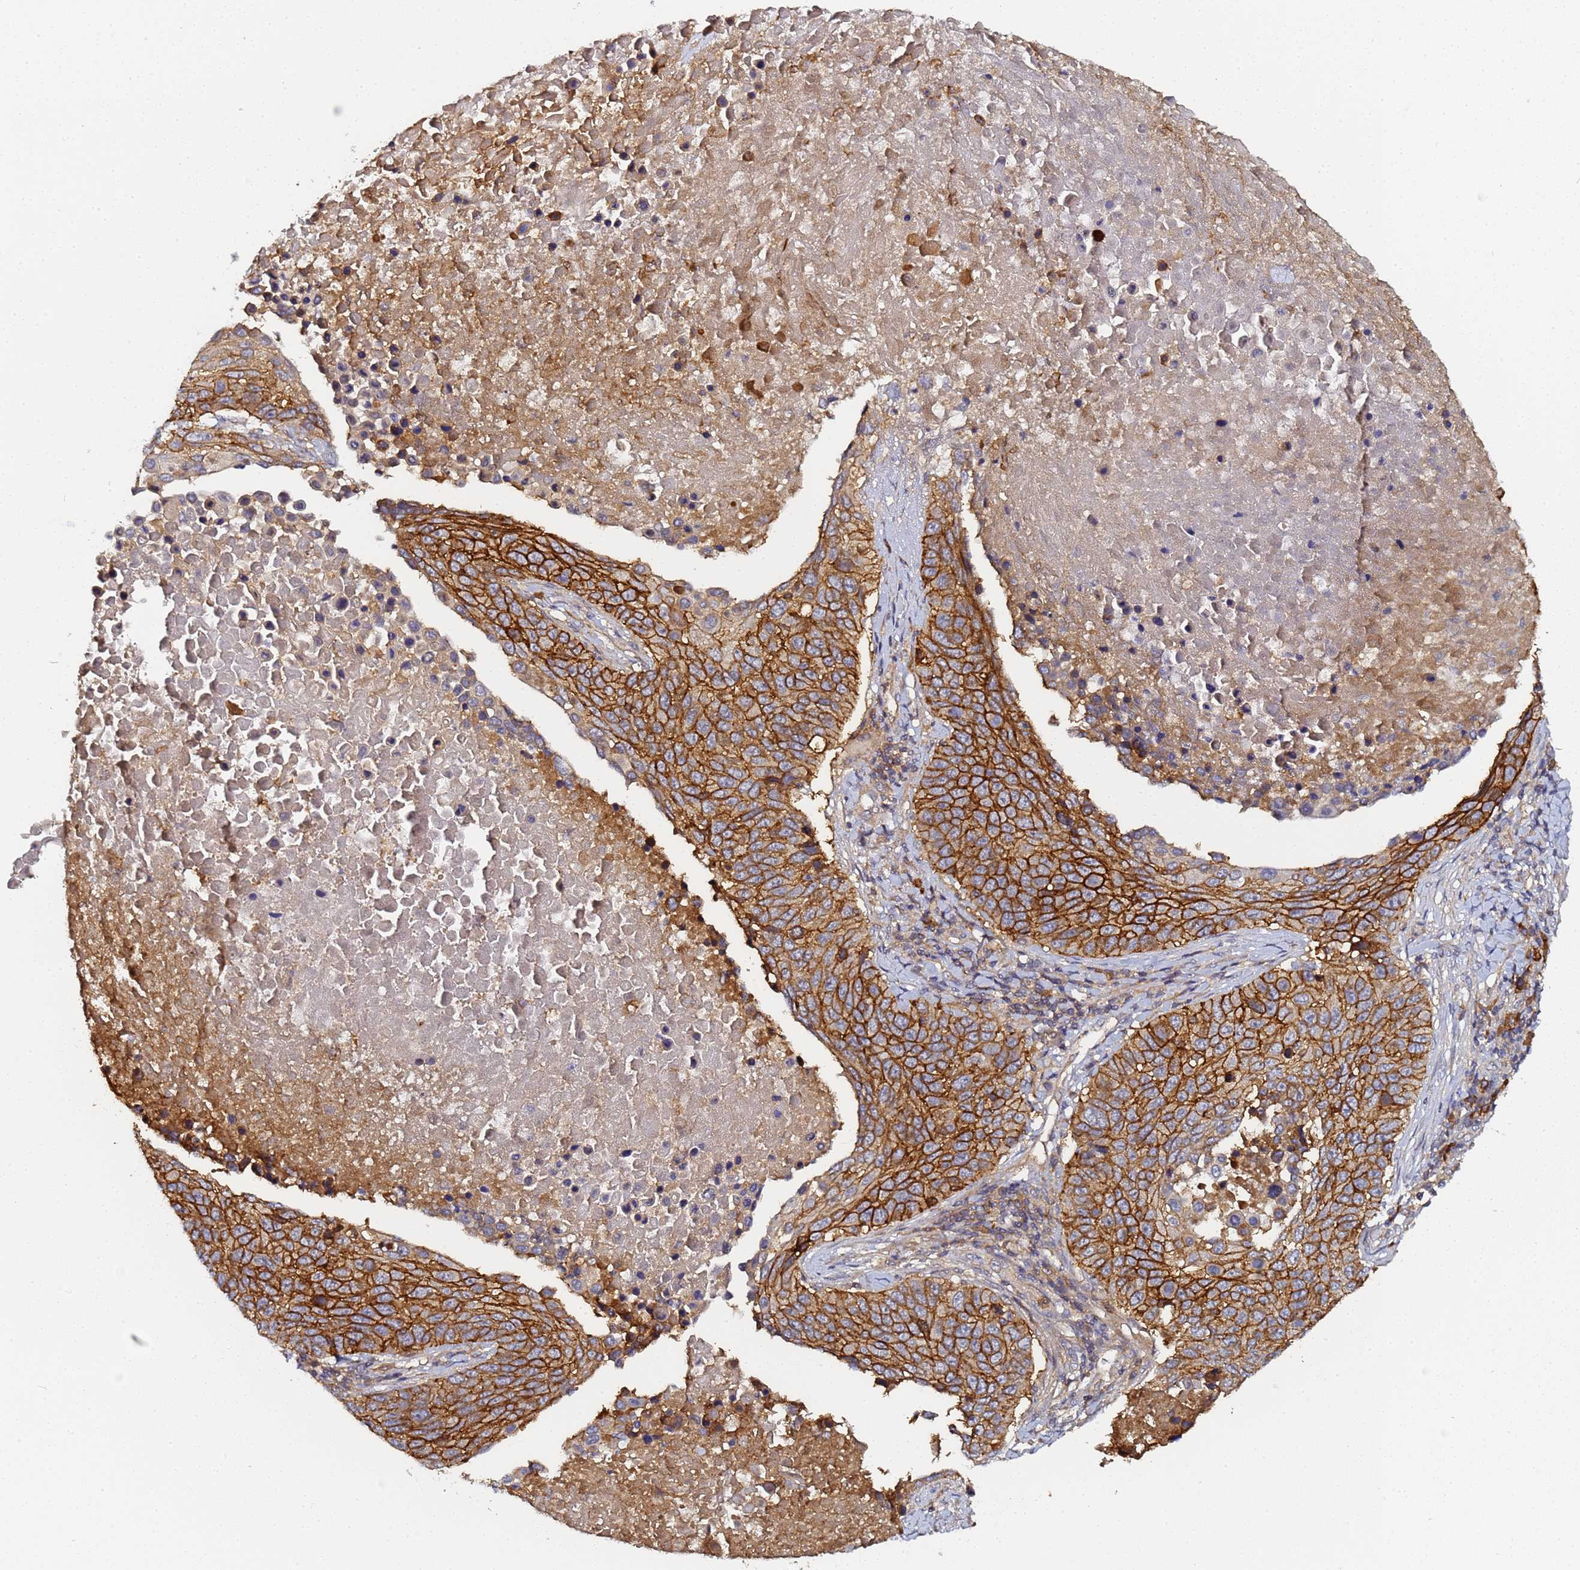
{"staining": {"intensity": "strong", "quantity": ">75%", "location": "cytoplasmic/membranous"}, "tissue": "lung cancer", "cell_type": "Tumor cells", "image_type": "cancer", "snomed": [{"axis": "morphology", "description": "Normal tissue, NOS"}, {"axis": "morphology", "description": "Squamous cell carcinoma, NOS"}, {"axis": "topography", "description": "Lymph node"}, {"axis": "topography", "description": "Lung"}], "caption": "Immunohistochemistry (IHC) image of neoplastic tissue: human lung cancer (squamous cell carcinoma) stained using immunohistochemistry reveals high levels of strong protein expression localized specifically in the cytoplasmic/membranous of tumor cells, appearing as a cytoplasmic/membranous brown color.", "gene": "LRRC69", "patient": {"sex": "male", "age": 66}}